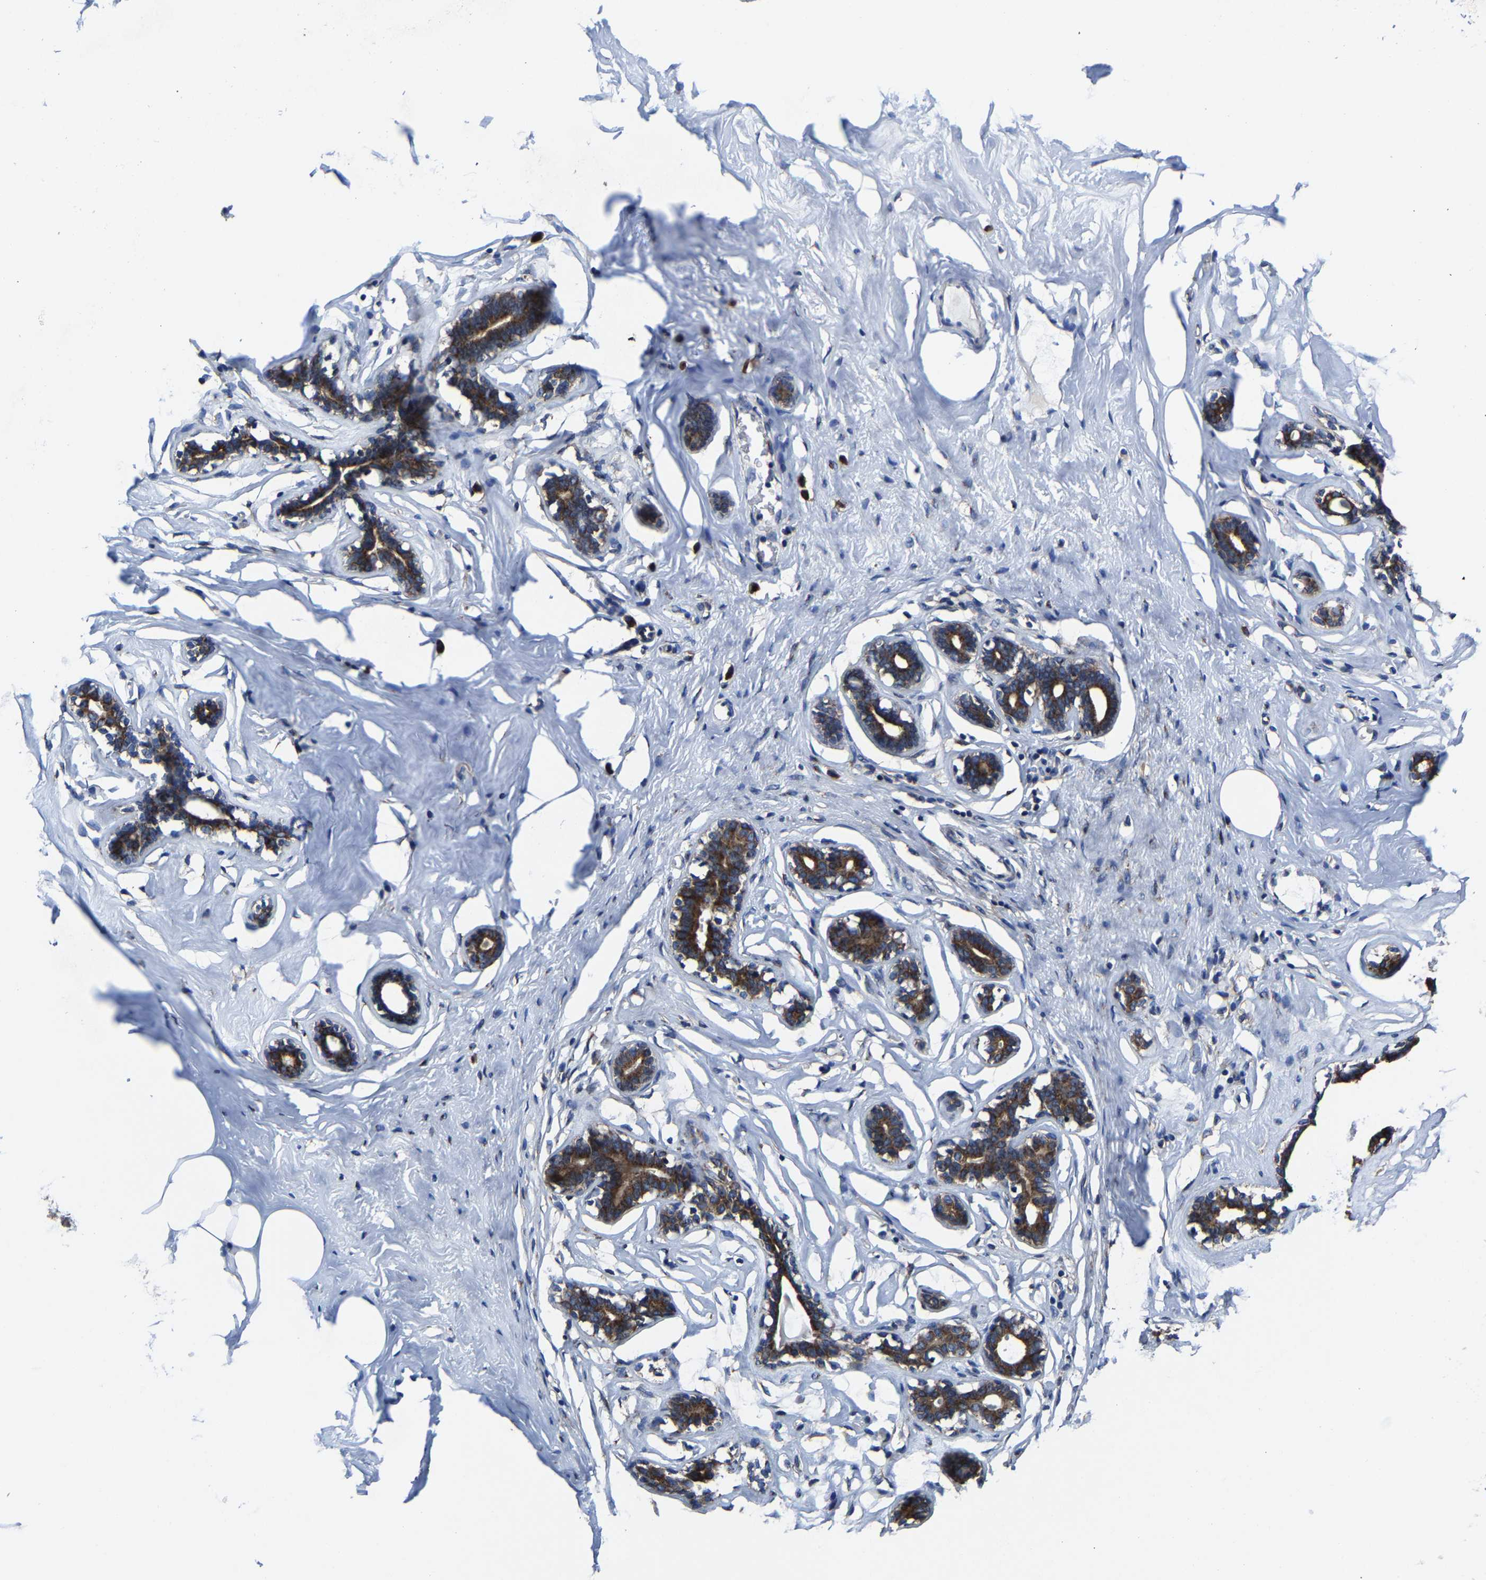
{"staining": {"intensity": "negative", "quantity": "none", "location": "none"}, "tissue": "adipose tissue", "cell_type": "Adipocytes", "image_type": "normal", "snomed": [{"axis": "morphology", "description": "Normal tissue, NOS"}, {"axis": "morphology", "description": "Fibrosis, NOS"}, {"axis": "topography", "description": "Breast"}, {"axis": "topography", "description": "Adipose tissue"}], "caption": "DAB (3,3'-diaminobenzidine) immunohistochemical staining of unremarkable adipose tissue reveals no significant positivity in adipocytes. (Brightfield microscopy of DAB immunohistochemistry at high magnification).", "gene": "EBAG9", "patient": {"sex": "female", "age": 39}}